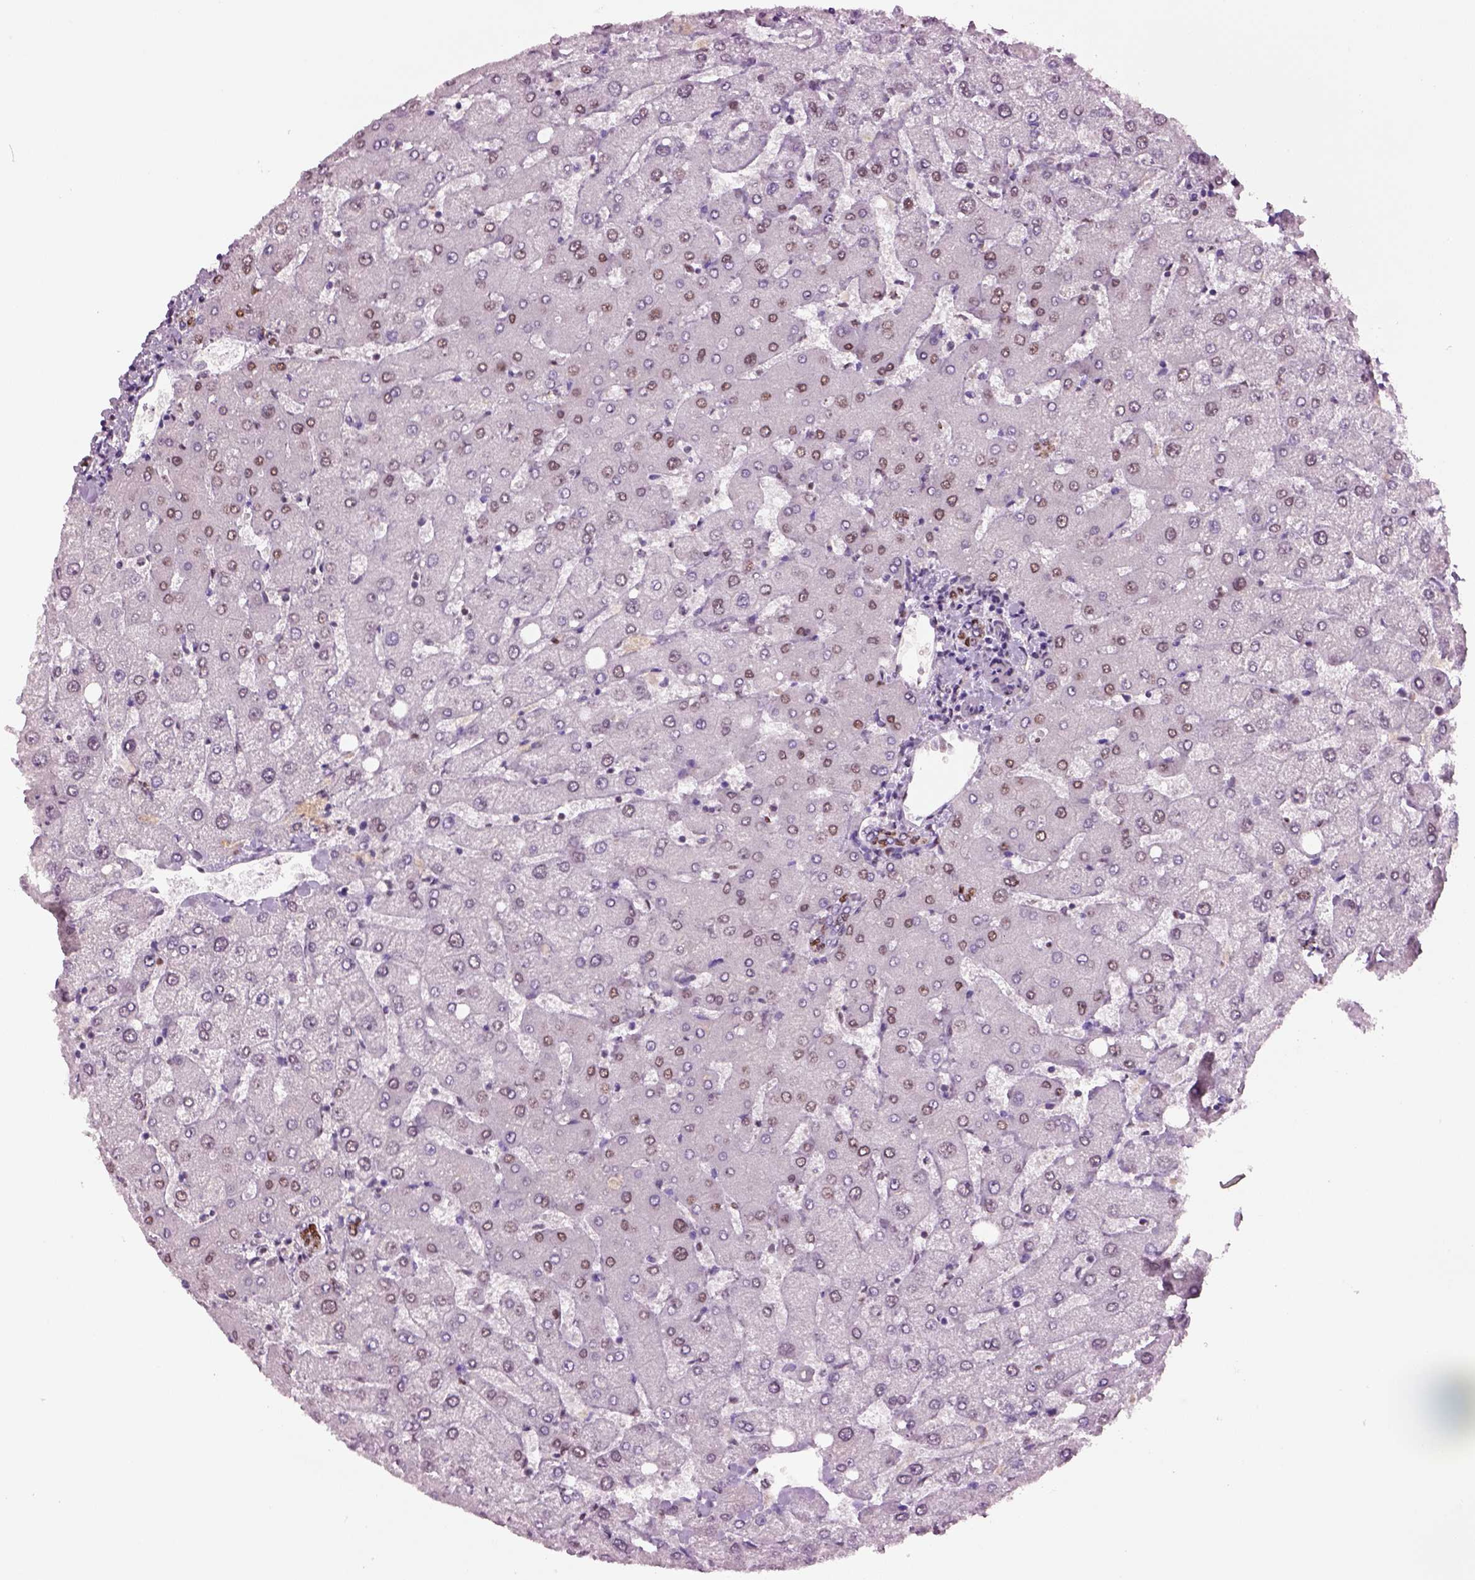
{"staining": {"intensity": "moderate", "quantity": ">75%", "location": "nuclear"}, "tissue": "liver", "cell_type": "Cholangiocytes", "image_type": "normal", "snomed": [{"axis": "morphology", "description": "Normal tissue, NOS"}, {"axis": "topography", "description": "Liver"}], "caption": "Immunohistochemical staining of unremarkable liver shows medium levels of moderate nuclear expression in about >75% of cholangiocytes.", "gene": "DDX3X", "patient": {"sex": "female", "age": 54}}